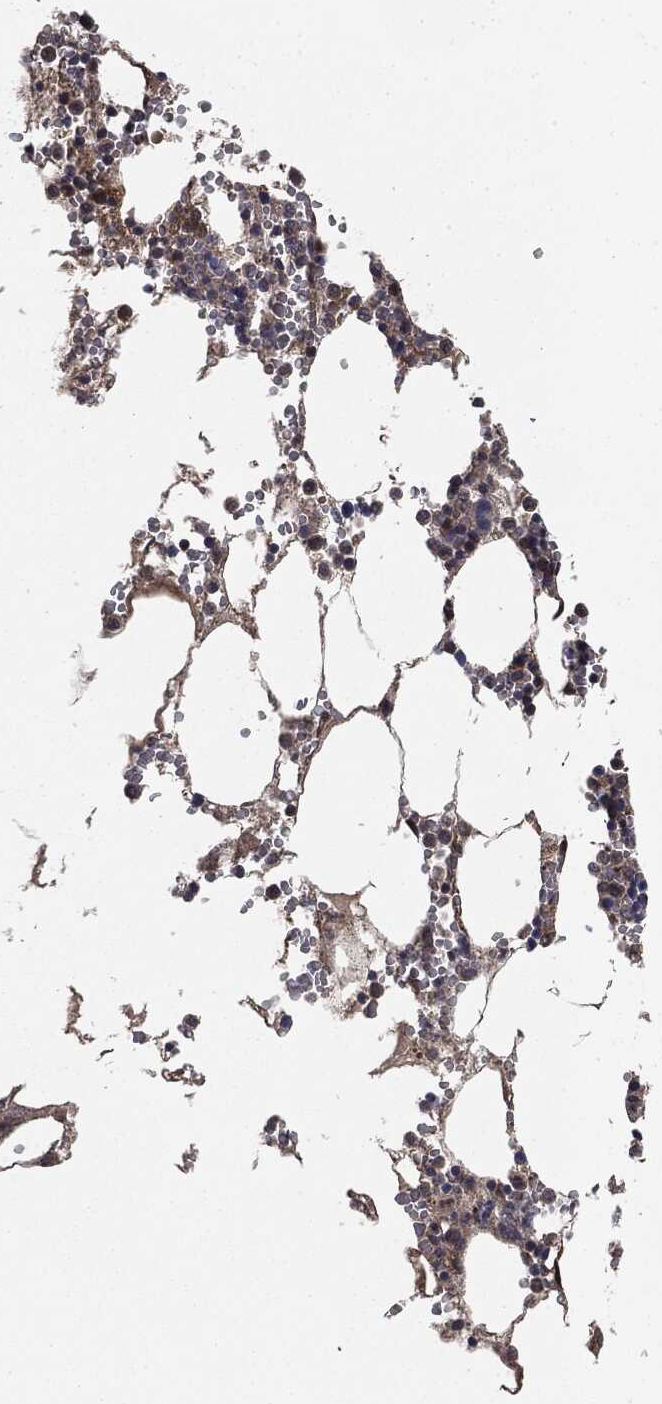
{"staining": {"intensity": "moderate", "quantity": "<25%", "location": "cytoplasmic/membranous"}, "tissue": "bone marrow", "cell_type": "Hematopoietic cells", "image_type": "normal", "snomed": [{"axis": "morphology", "description": "Normal tissue, NOS"}, {"axis": "topography", "description": "Bone marrow"}], "caption": "Moderate cytoplasmic/membranous staining for a protein is appreciated in approximately <25% of hematopoietic cells of normal bone marrow using immunohistochemistry.", "gene": "MIER2", "patient": {"sex": "female", "age": 64}}